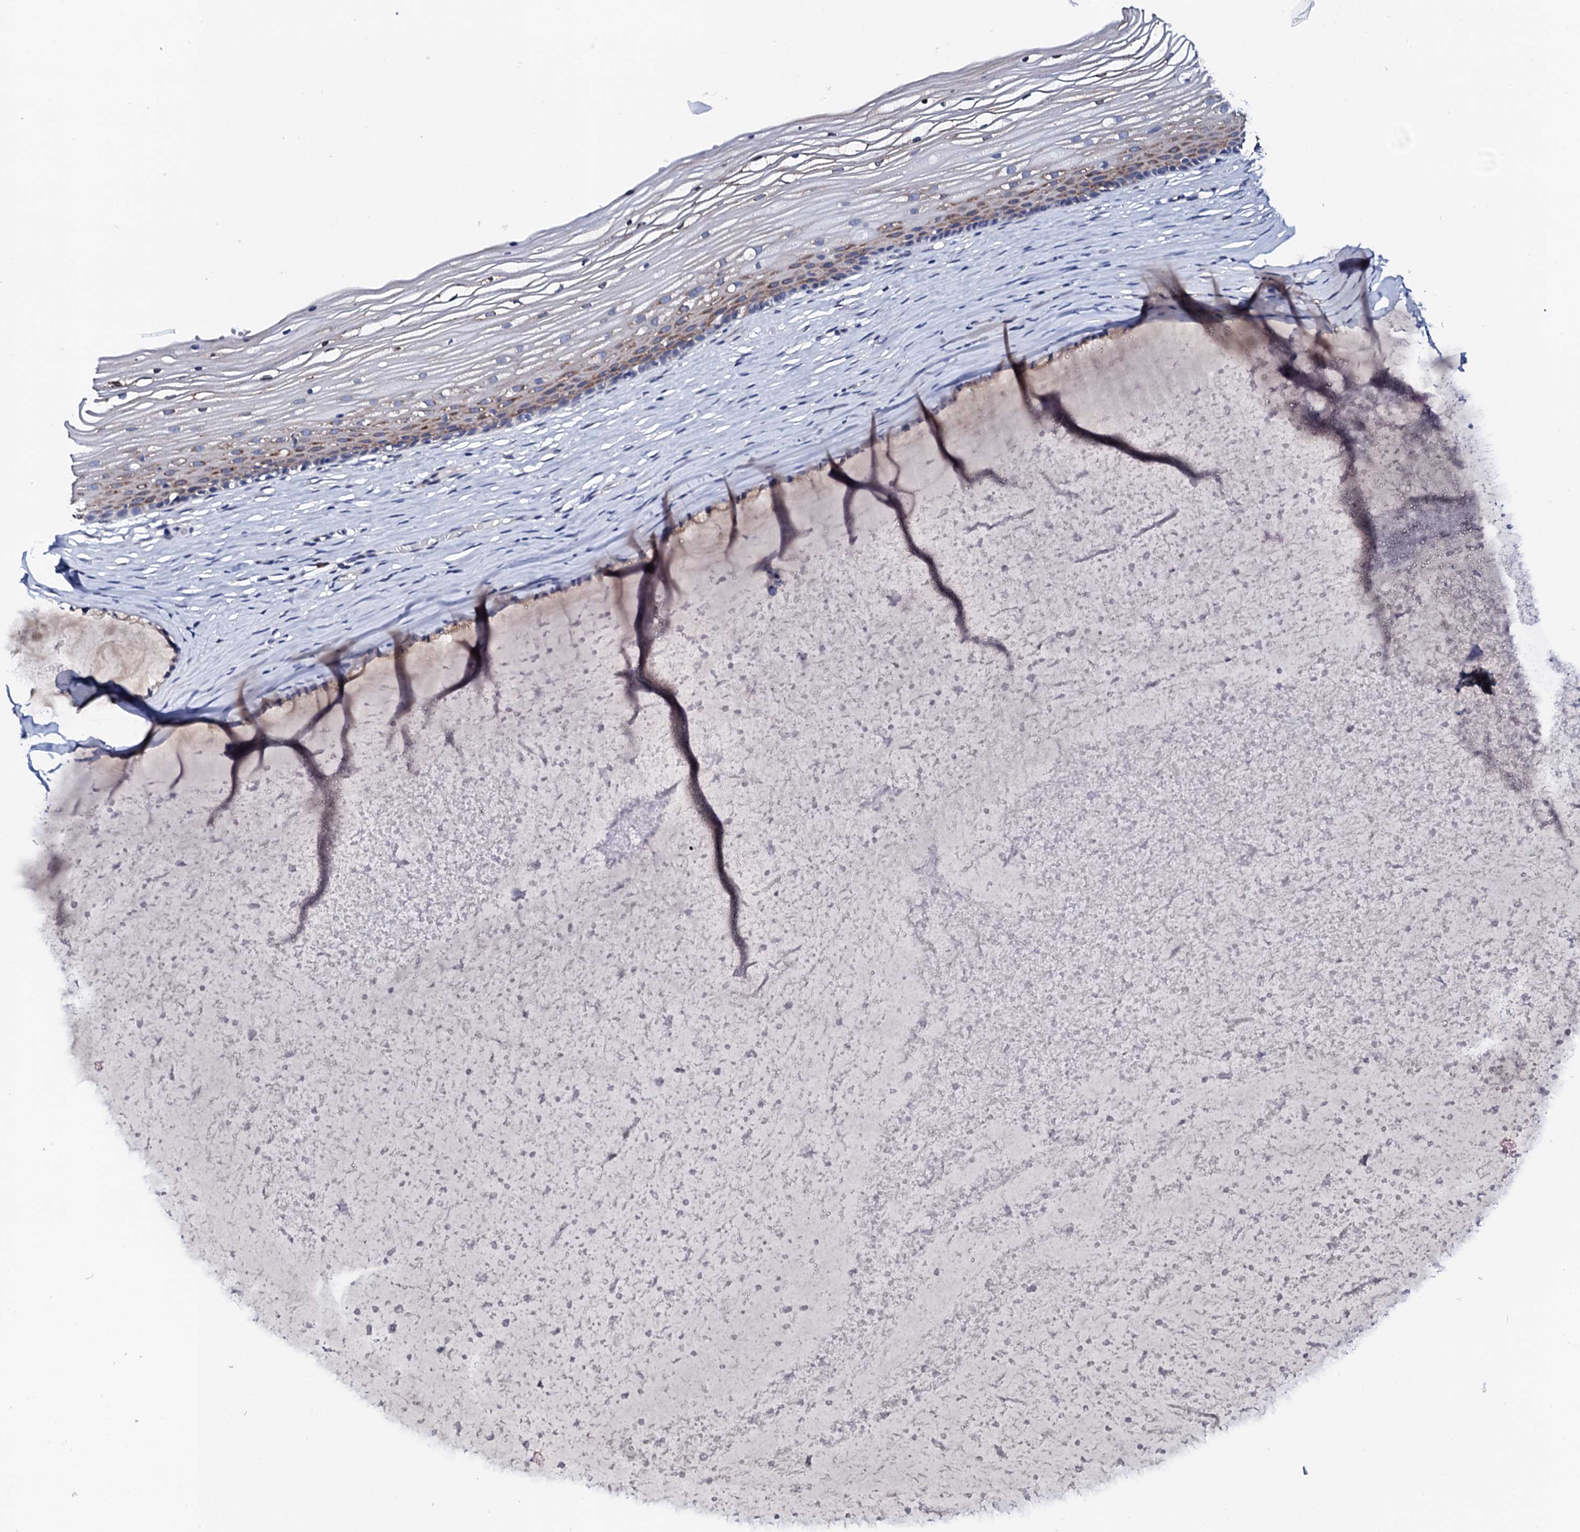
{"staining": {"intensity": "moderate", "quantity": "25%-75%", "location": "cytoplasmic/membranous"}, "tissue": "vagina", "cell_type": "Squamous epithelial cells", "image_type": "normal", "snomed": [{"axis": "morphology", "description": "Normal tissue, NOS"}, {"axis": "topography", "description": "Vagina"}, {"axis": "topography", "description": "Cervix"}], "caption": "Brown immunohistochemical staining in normal vagina shows moderate cytoplasmic/membranous positivity in about 25%-75% of squamous epithelial cells. (DAB IHC, brown staining for protein, blue staining for nuclei).", "gene": "NUP58", "patient": {"sex": "female", "age": 40}}